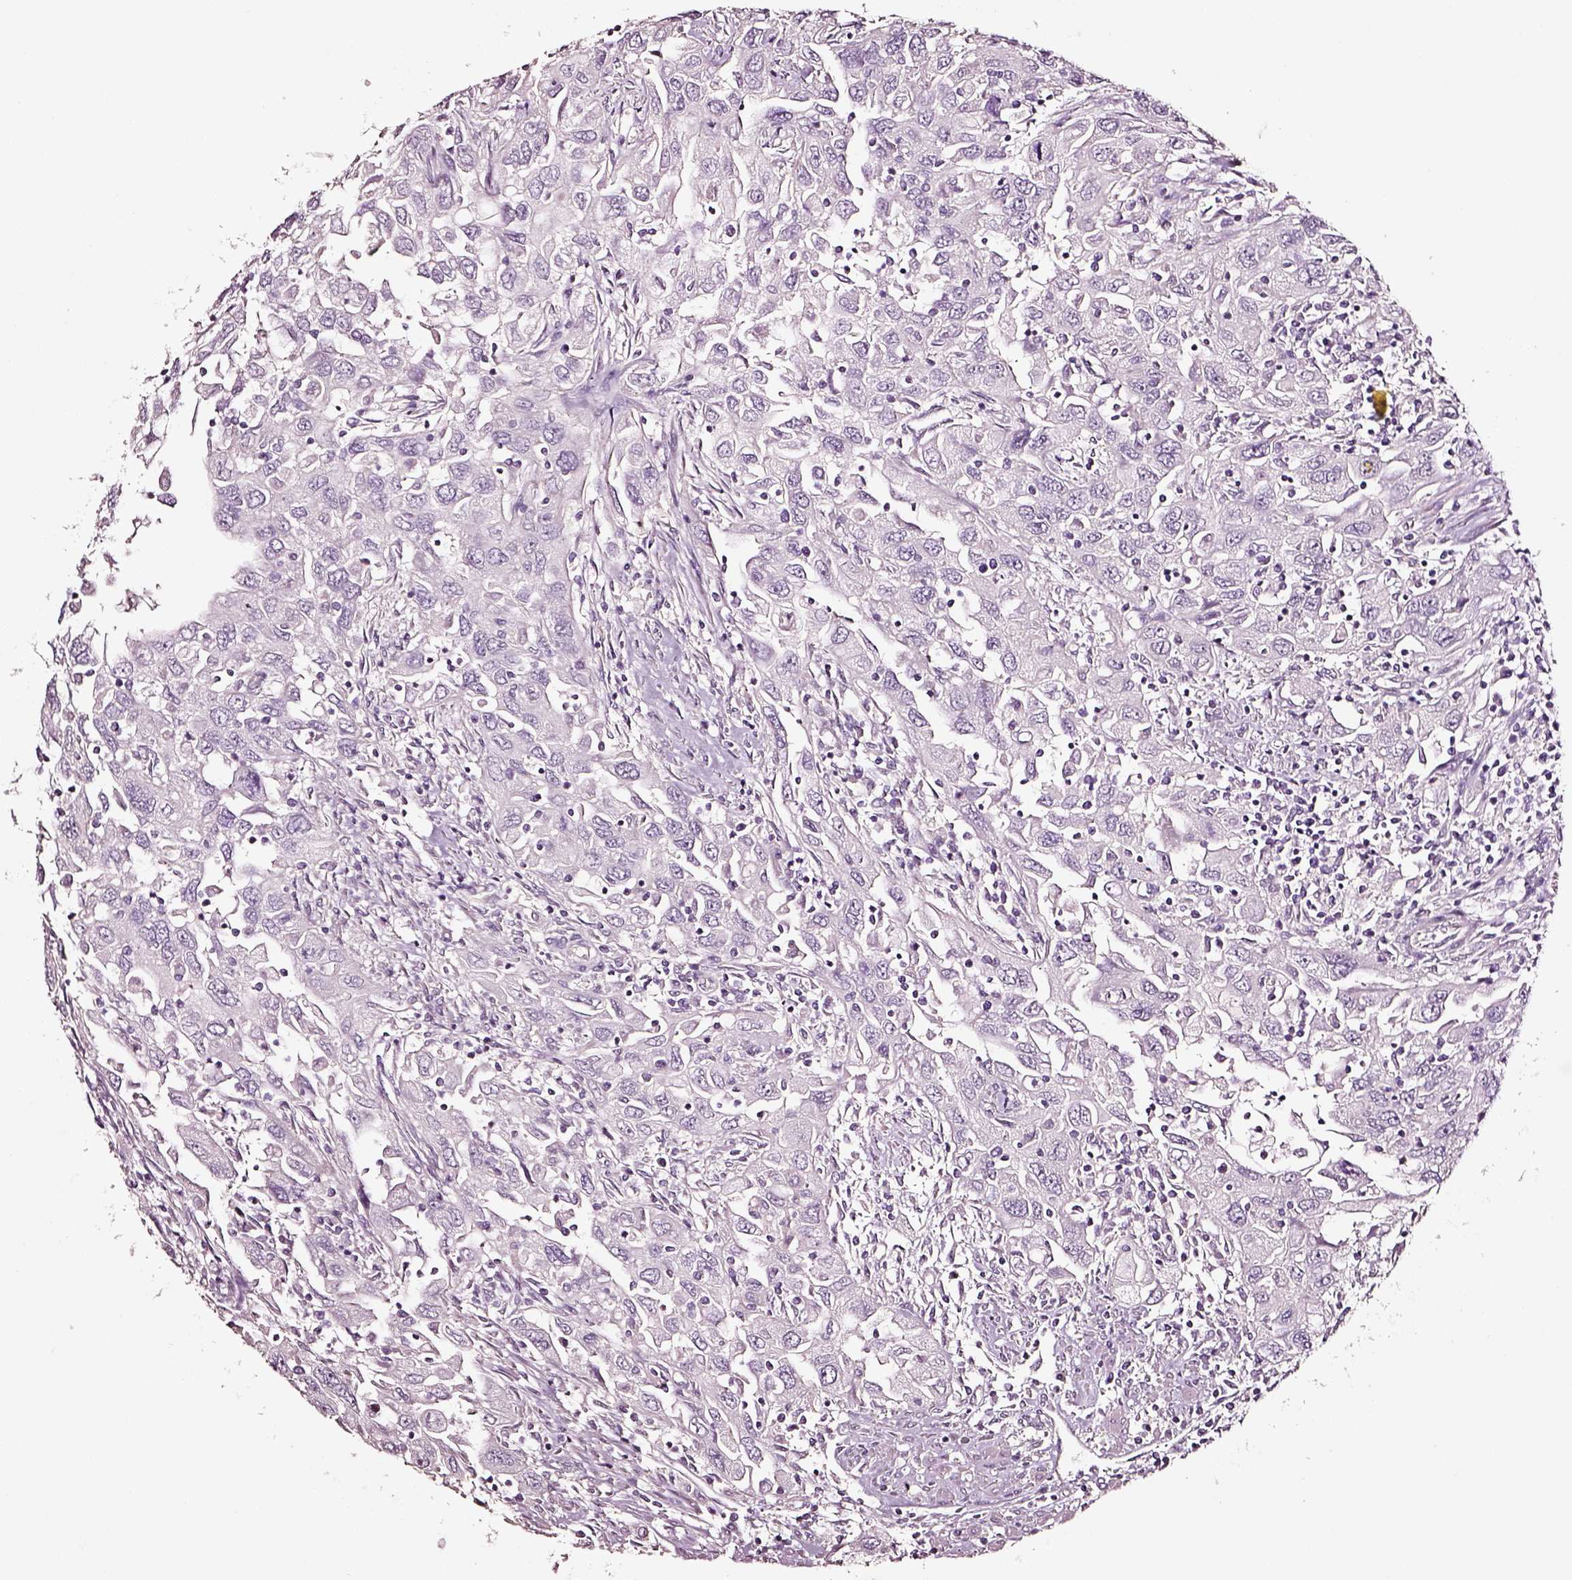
{"staining": {"intensity": "negative", "quantity": "none", "location": "none"}, "tissue": "urothelial cancer", "cell_type": "Tumor cells", "image_type": "cancer", "snomed": [{"axis": "morphology", "description": "Urothelial carcinoma, High grade"}, {"axis": "topography", "description": "Urinary bladder"}], "caption": "DAB (3,3'-diaminobenzidine) immunohistochemical staining of high-grade urothelial carcinoma displays no significant staining in tumor cells. (DAB (3,3'-diaminobenzidine) immunohistochemistry, high magnification).", "gene": "AADAT", "patient": {"sex": "male", "age": 76}}